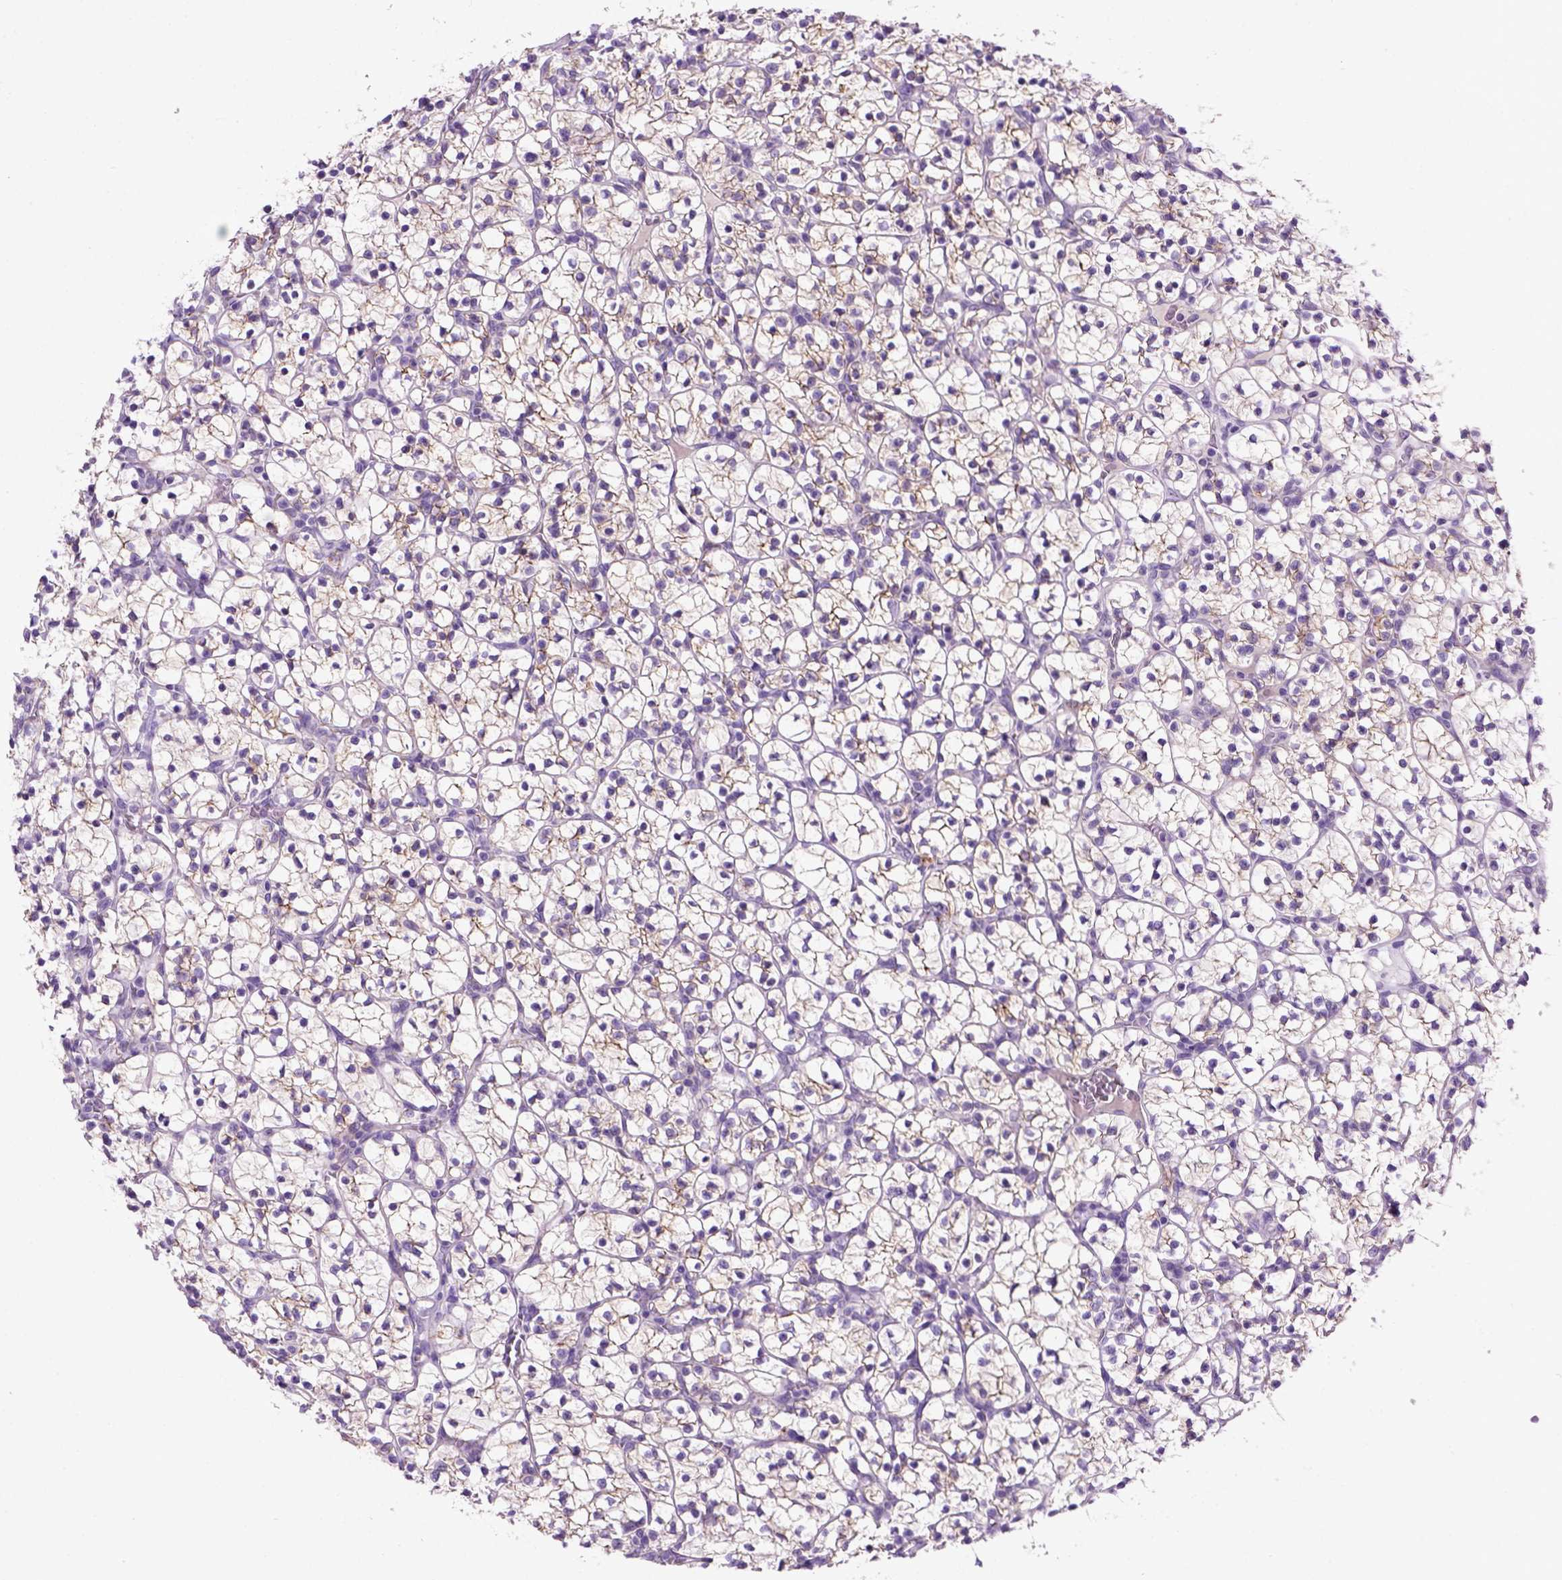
{"staining": {"intensity": "weak", "quantity": "25%-75%", "location": "cytoplasmic/membranous"}, "tissue": "renal cancer", "cell_type": "Tumor cells", "image_type": "cancer", "snomed": [{"axis": "morphology", "description": "Adenocarcinoma, NOS"}, {"axis": "topography", "description": "Kidney"}], "caption": "Immunohistochemical staining of human renal adenocarcinoma shows weak cytoplasmic/membranous protein positivity in approximately 25%-75% of tumor cells.", "gene": "CDH1", "patient": {"sex": "female", "age": 89}}